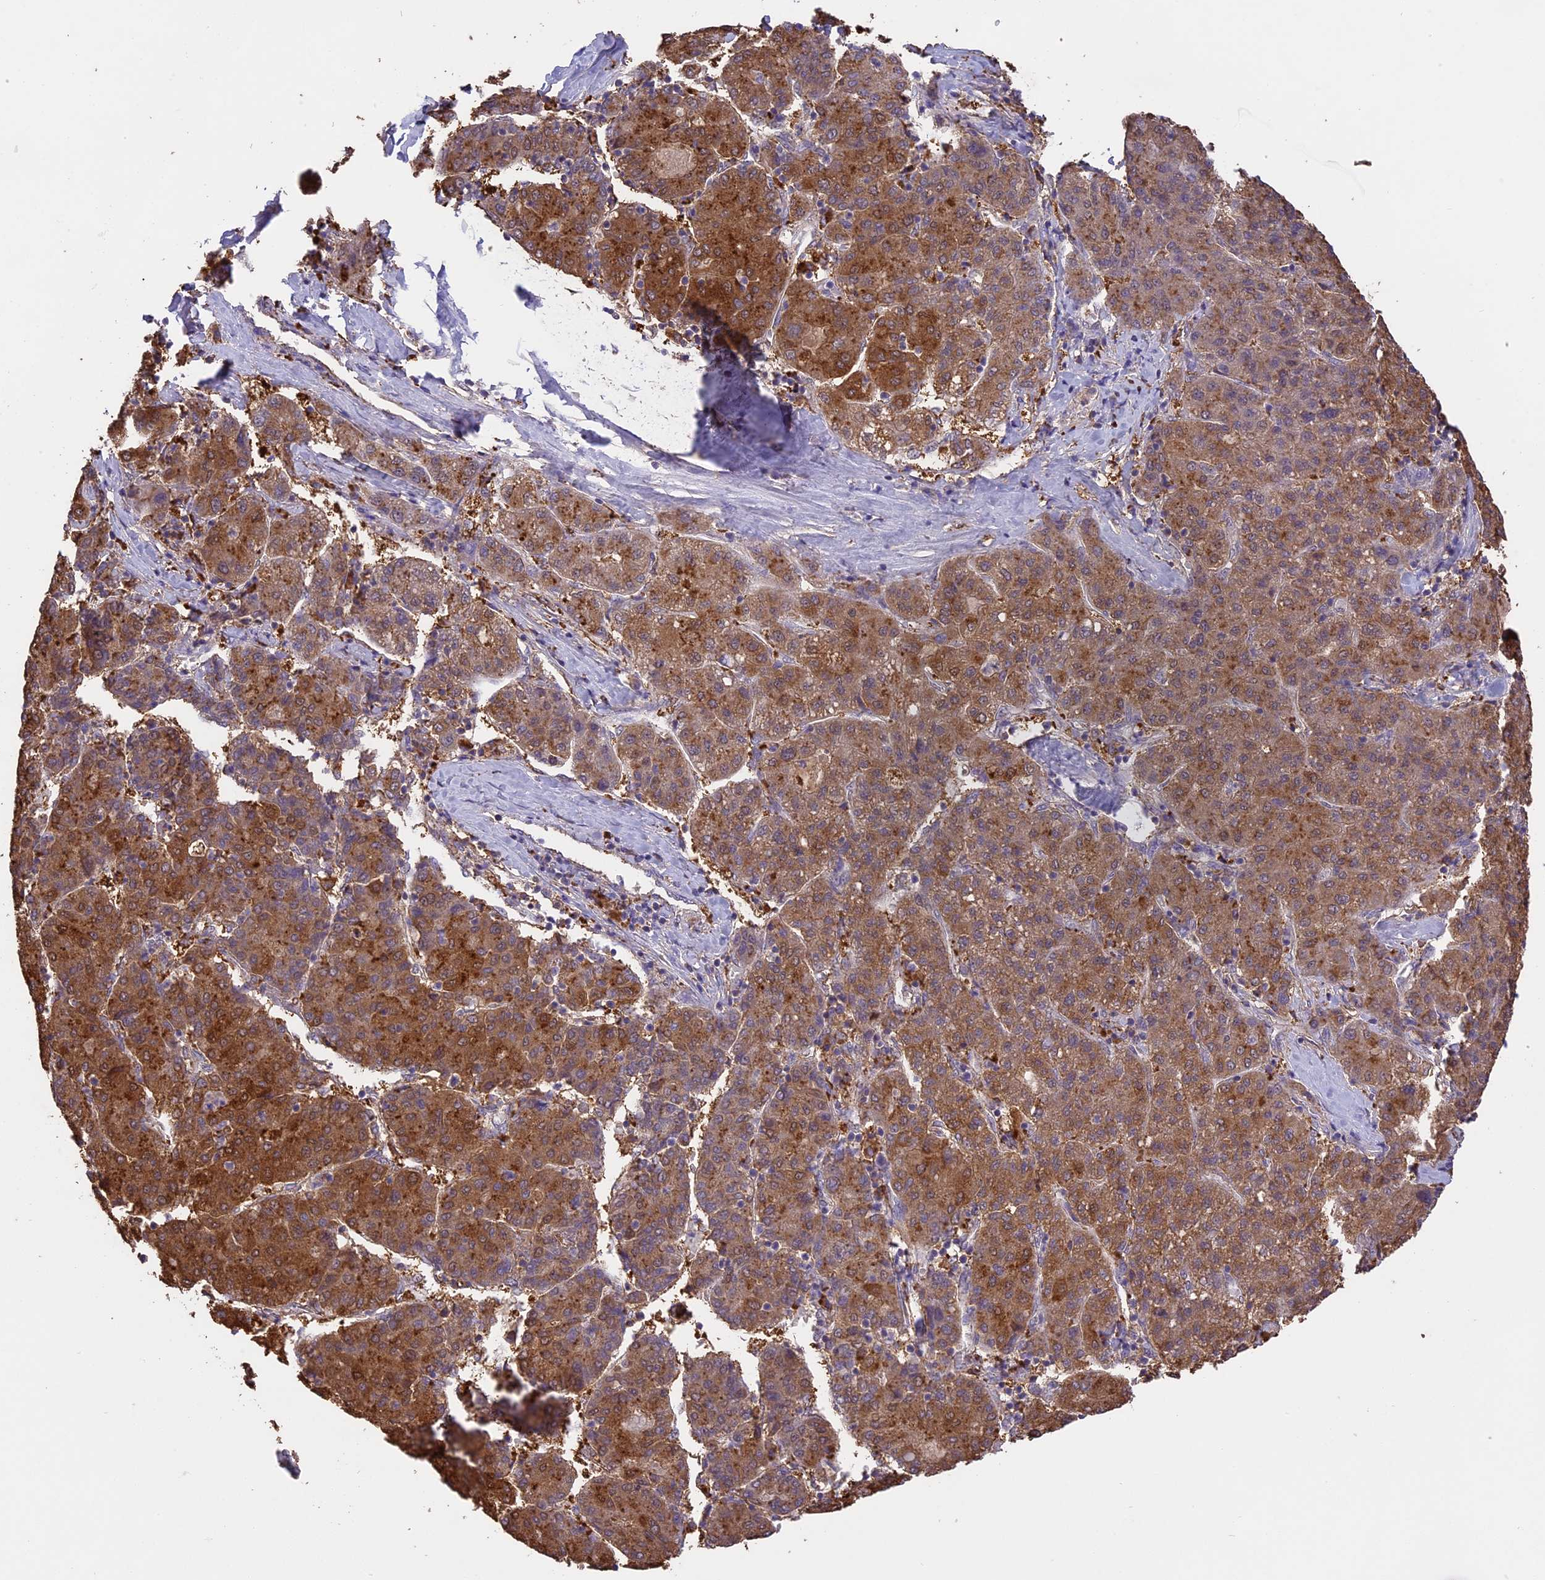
{"staining": {"intensity": "strong", "quantity": "25%-75%", "location": "cytoplasmic/membranous"}, "tissue": "liver cancer", "cell_type": "Tumor cells", "image_type": "cancer", "snomed": [{"axis": "morphology", "description": "Carcinoma, Hepatocellular, NOS"}, {"axis": "topography", "description": "Liver"}], "caption": "Immunohistochemical staining of liver cancer demonstrates strong cytoplasmic/membranous protein expression in about 25%-75% of tumor cells.", "gene": "ARHGAP19", "patient": {"sex": "male", "age": 65}}